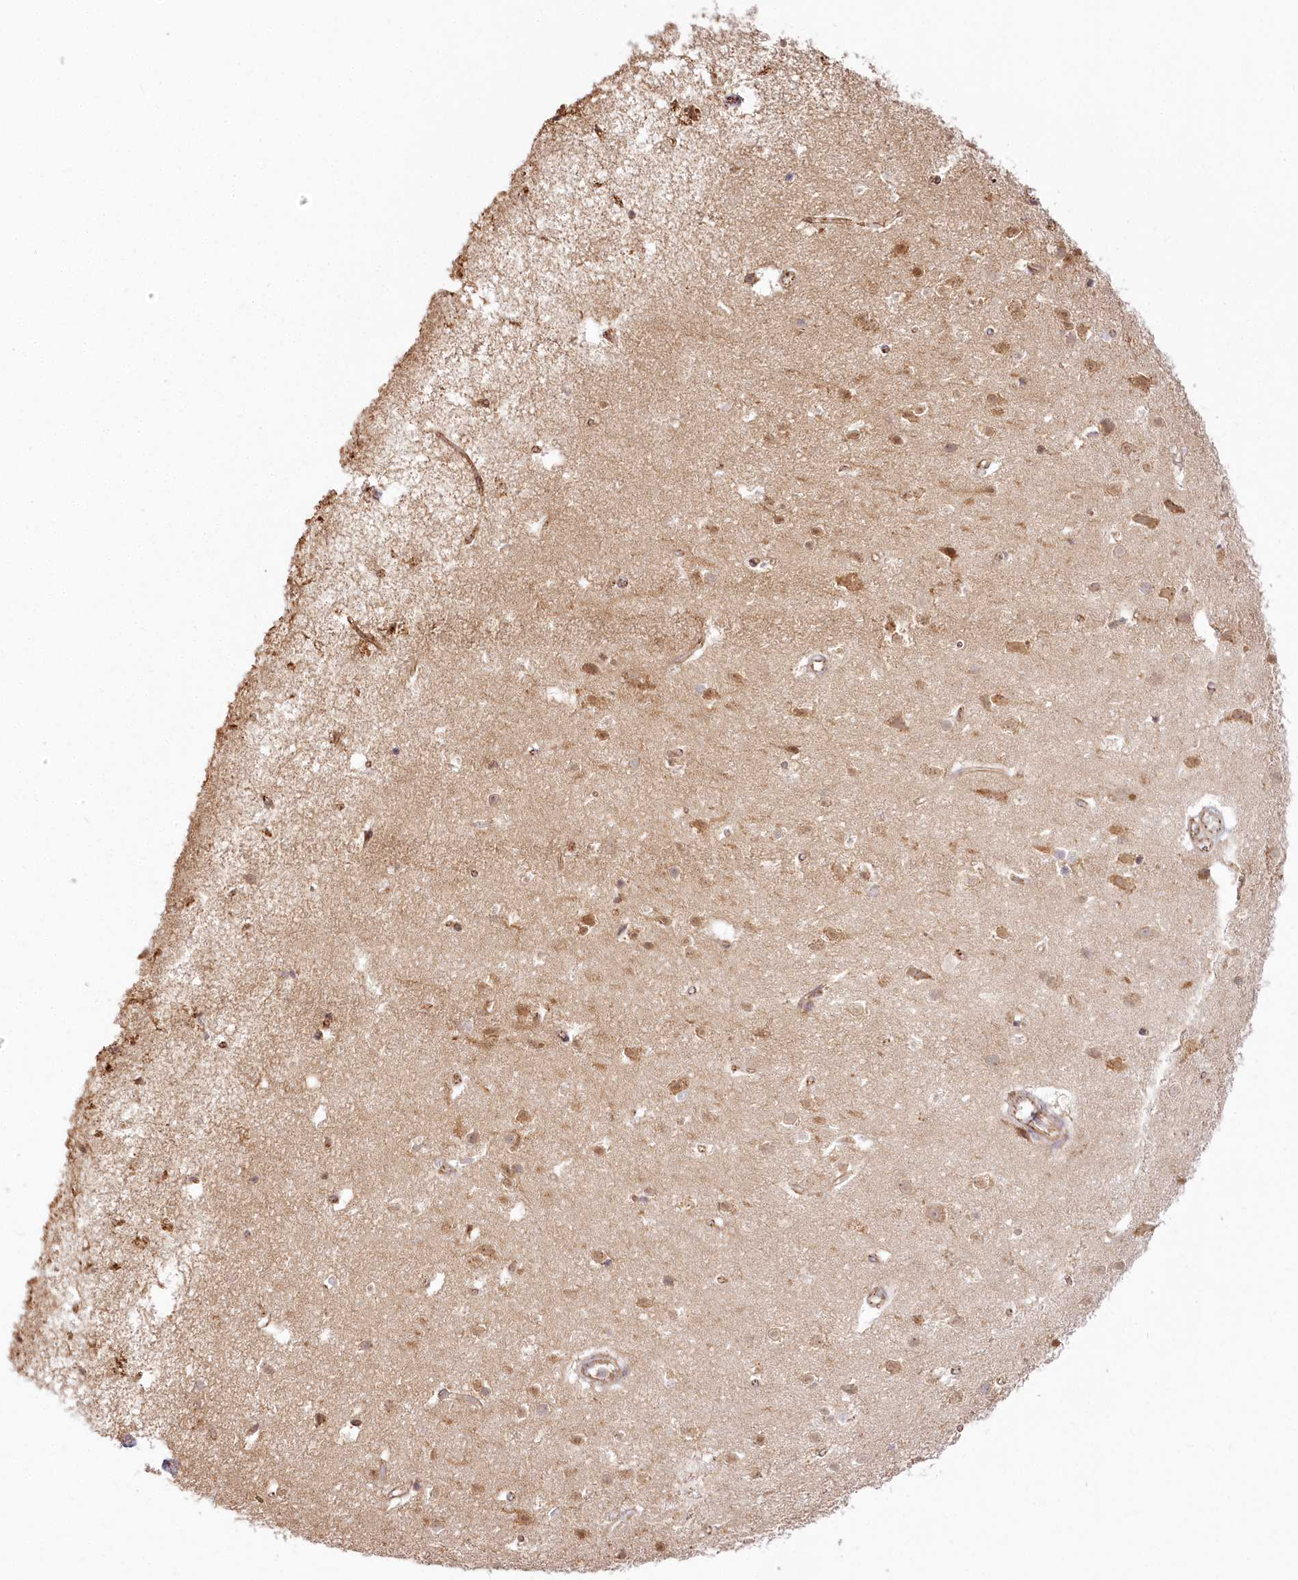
{"staining": {"intensity": "moderate", "quantity": ">75%", "location": "cytoplasmic/membranous"}, "tissue": "cerebral cortex", "cell_type": "Endothelial cells", "image_type": "normal", "snomed": [{"axis": "morphology", "description": "Normal tissue, NOS"}, {"axis": "topography", "description": "Cerebral cortex"}], "caption": "Immunohistochemical staining of benign cerebral cortex reveals medium levels of moderate cytoplasmic/membranous expression in about >75% of endothelial cells. The staining is performed using DAB brown chromogen to label protein expression. The nuclei are counter-stained blue using hematoxylin.", "gene": "FAM13A", "patient": {"sex": "male", "age": 54}}